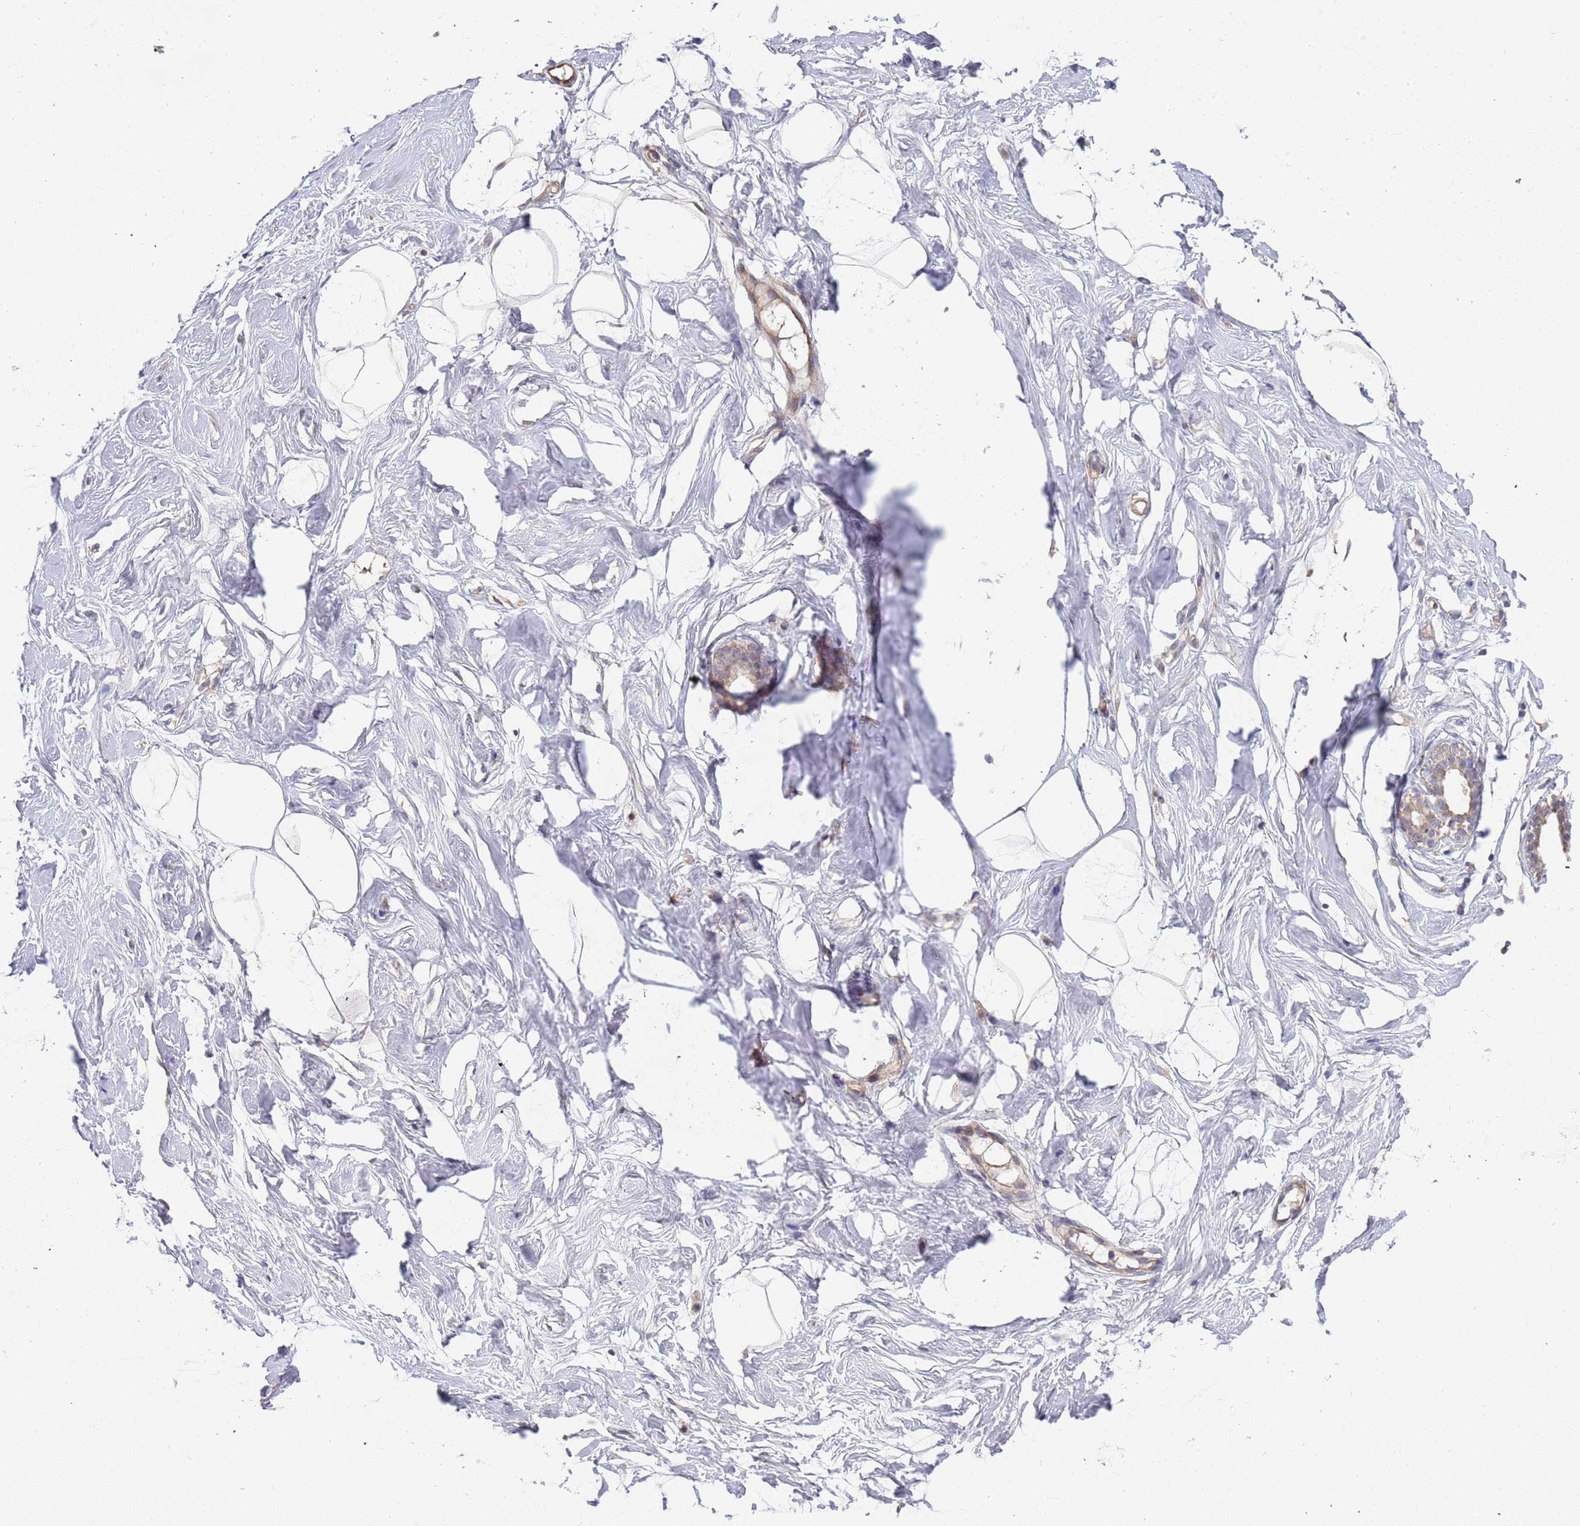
{"staining": {"intensity": "negative", "quantity": "none", "location": "none"}, "tissue": "breast", "cell_type": "Adipocytes", "image_type": "normal", "snomed": [{"axis": "morphology", "description": "Normal tissue, NOS"}, {"axis": "morphology", "description": "Adenoma, NOS"}, {"axis": "topography", "description": "Breast"}], "caption": "Adipocytes are negative for protein expression in benign human breast. The staining was performed using DAB (3,3'-diaminobenzidine) to visualize the protein expression in brown, while the nuclei were stained in blue with hematoxylin (Magnification: 20x).", "gene": "TMEM64", "patient": {"sex": "female", "age": 23}}